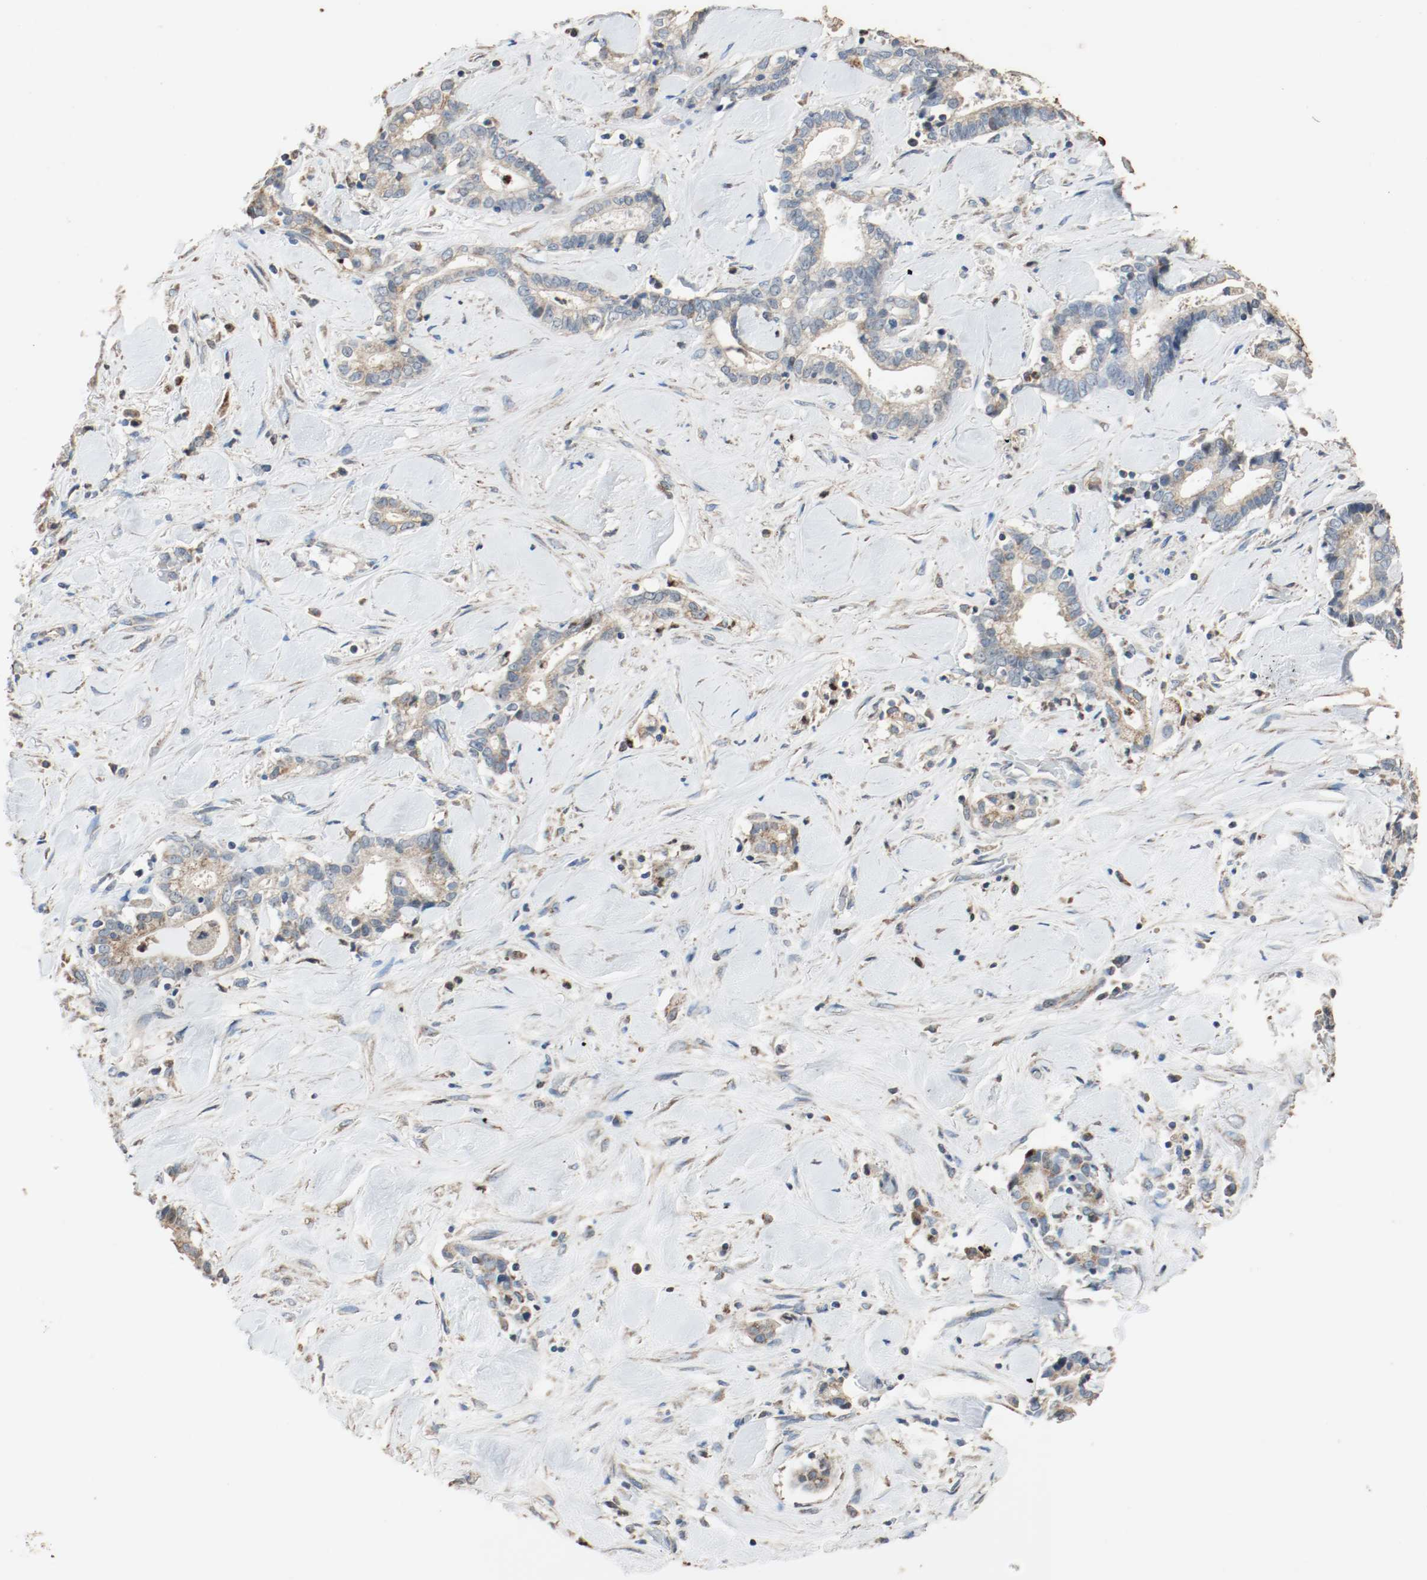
{"staining": {"intensity": "moderate", "quantity": "25%-75%", "location": "cytoplasmic/membranous"}, "tissue": "liver cancer", "cell_type": "Tumor cells", "image_type": "cancer", "snomed": [{"axis": "morphology", "description": "Cholangiocarcinoma"}, {"axis": "topography", "description": "Liver"}], "caption": "Immunohistochemistry (IHC) (DAB (3,3'-diaminobenzidine)) staining of human cholangiocarcinoma (liver) exhibits moderate cytoplasmic/membranous protein staining in approximately 25%-75% of tumor cells.", "gene": "ALDH4A1", "patient": {"sex": "male", "age": 57}}